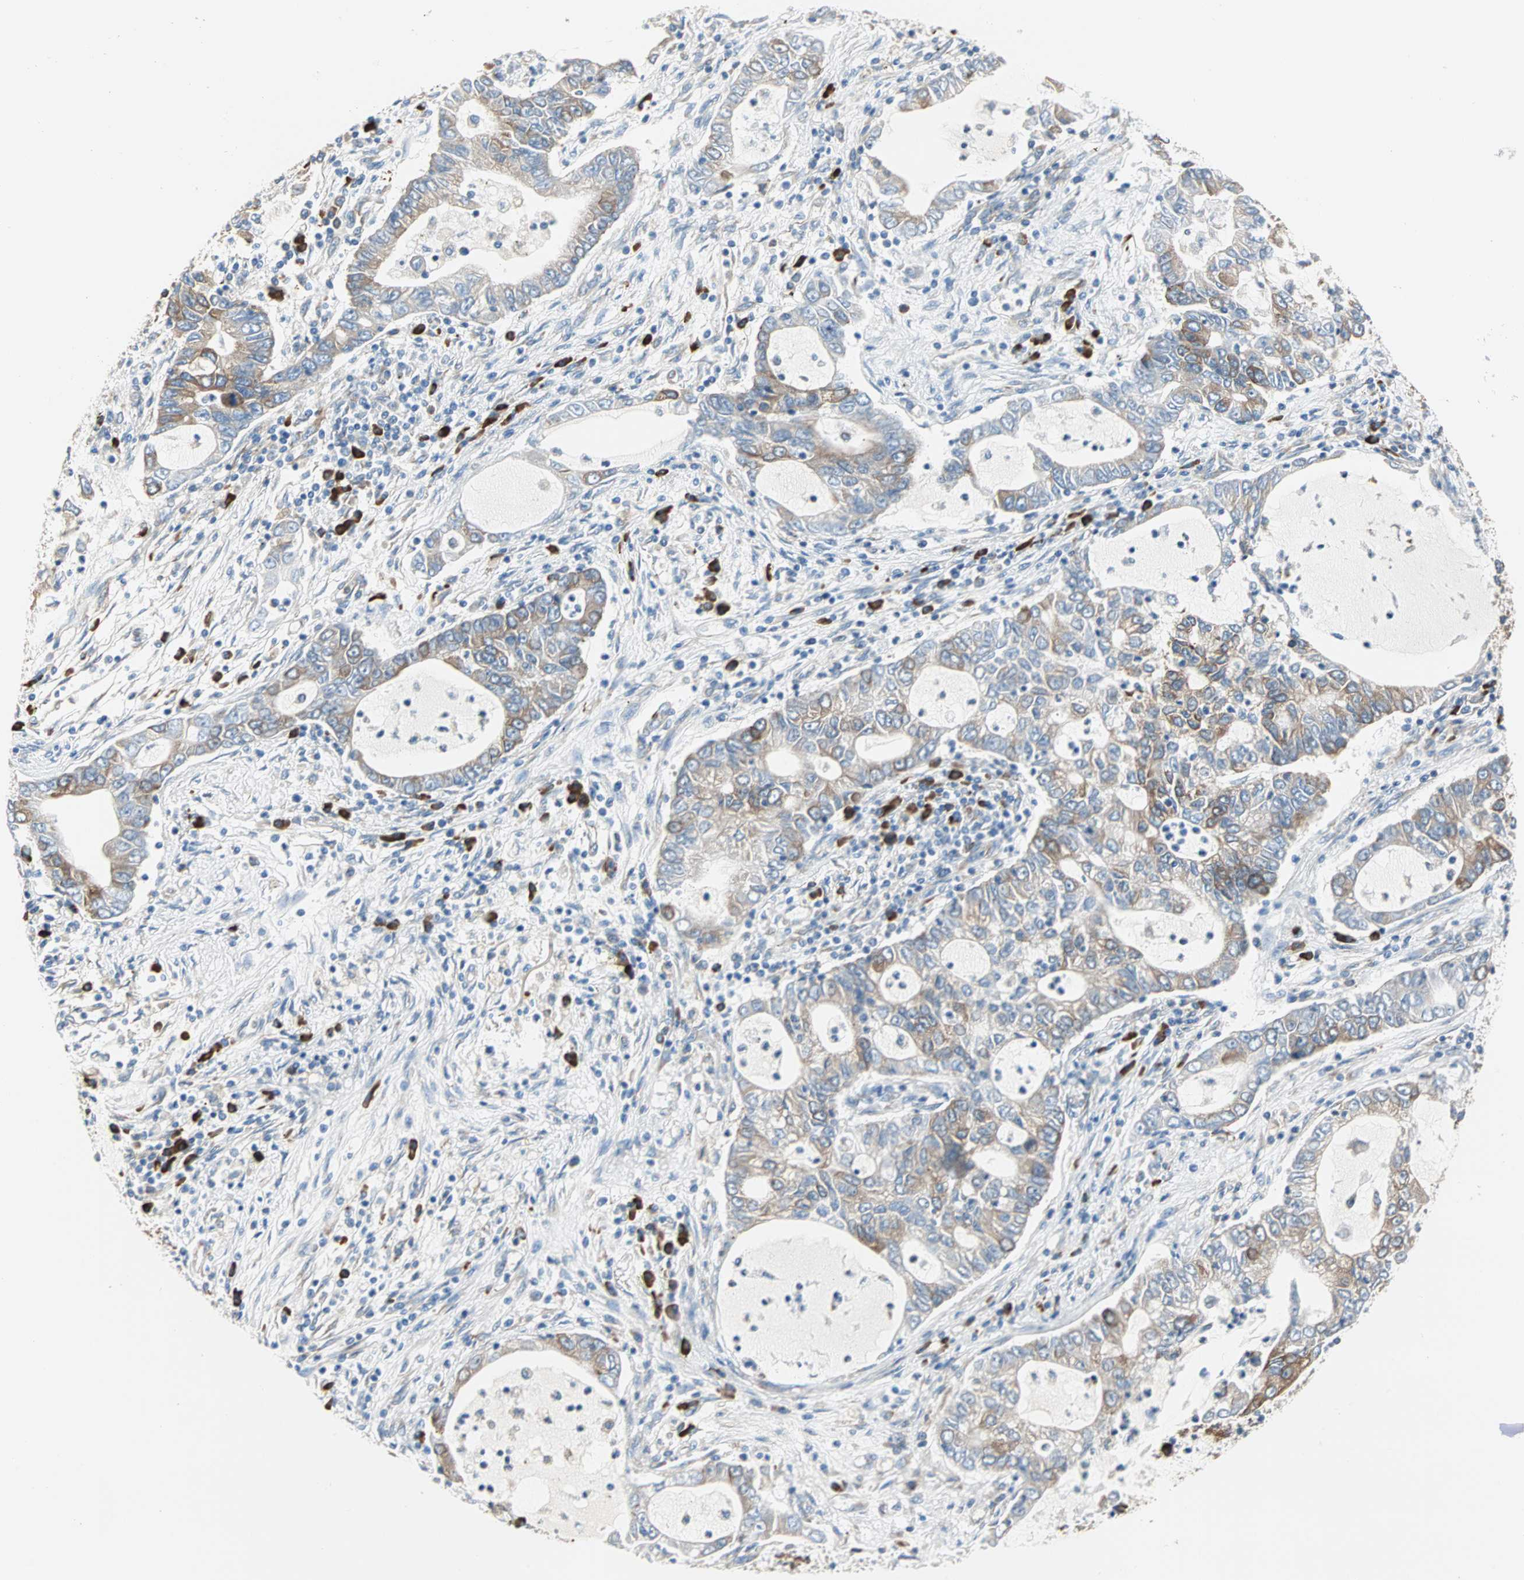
{"staining": {"intensity": "moderate", "quantity": ">75%", "location": "cytoplasmic/membranous"}, "tissue": "lung cancer", "cell_type": "Tumor cells", "image_type": "cancer", "snomed": [{"axis": "morphology", "description": "Adenocarcinoma, NOS"}, {"axis": "topography", "description": "Lung"}], "caption": "Immunohistochemistry staining of adenocarcinoma (lung), which demonstrates medium levels of moderate cytoplasmic/membranous expression in approximately >75% of tumor cells indicating moderate cytoplasmic/membranous protein positivity. The staining was performed using DAB (brown) for protein detection and nuclei were counterstained in hematoxylin (blue).", "gene": "PLCXD1", "patient": {"sex": "female", "age": 51}}